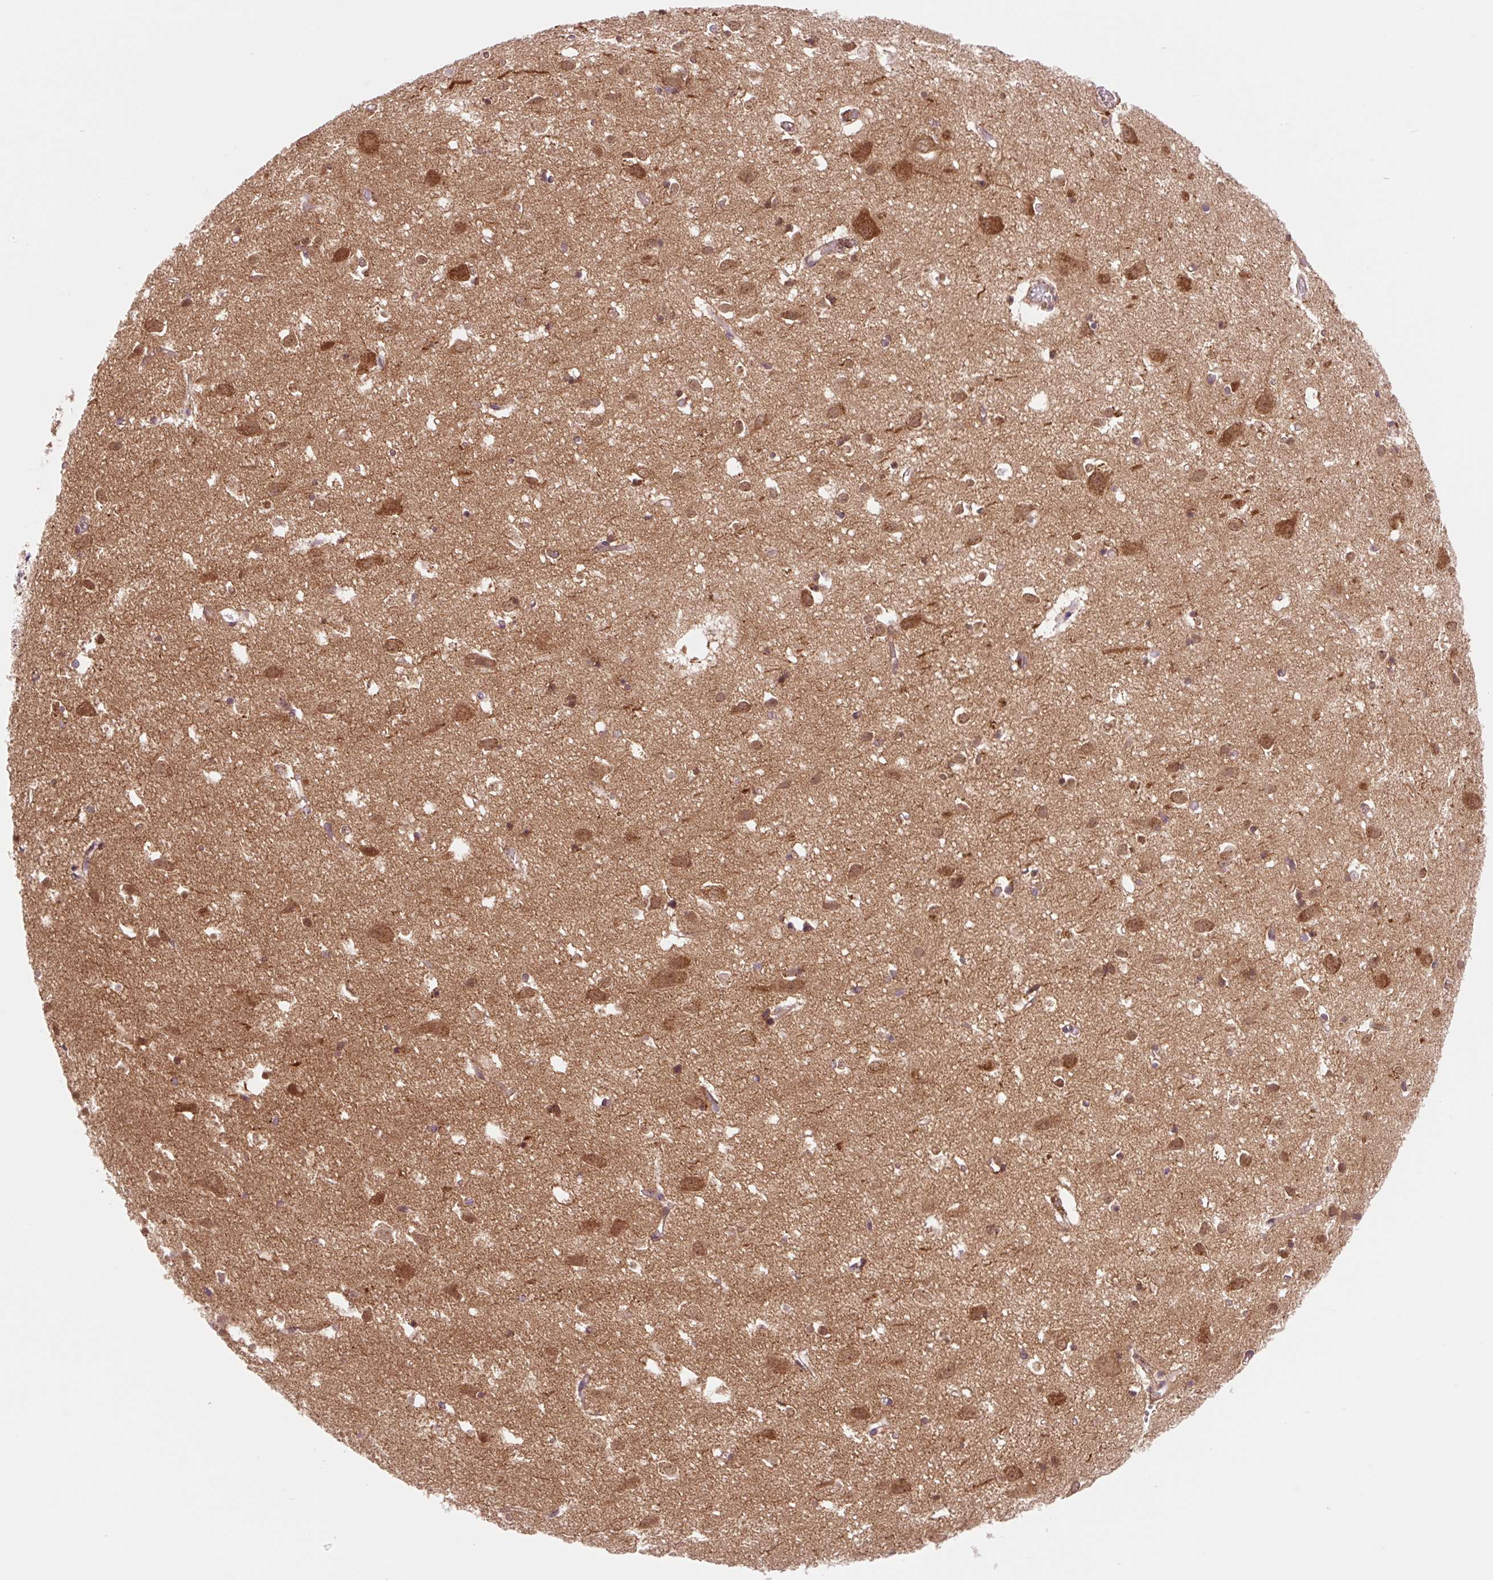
{"staining": {"intensity": "weak", "quantity": ">75%", "location": "cytoplasmic/membranous"}, "tissue": "cerebral cortex", "cell_type": "Endothelial cells", "image_type": "normal", "snomed": [{"axis": "morphology", "description": "Normal tissue, NOS"}, {"axis": "topography", "description": "Cerebral cortex"}], "caption": "Protein staining of normal cerebral cortex shows weak cytoplasmic/membranous expression in approximately >75% of endothelial cells.", "gene": "VPS4A", "patient": {"sex": "male", "age": 70}}